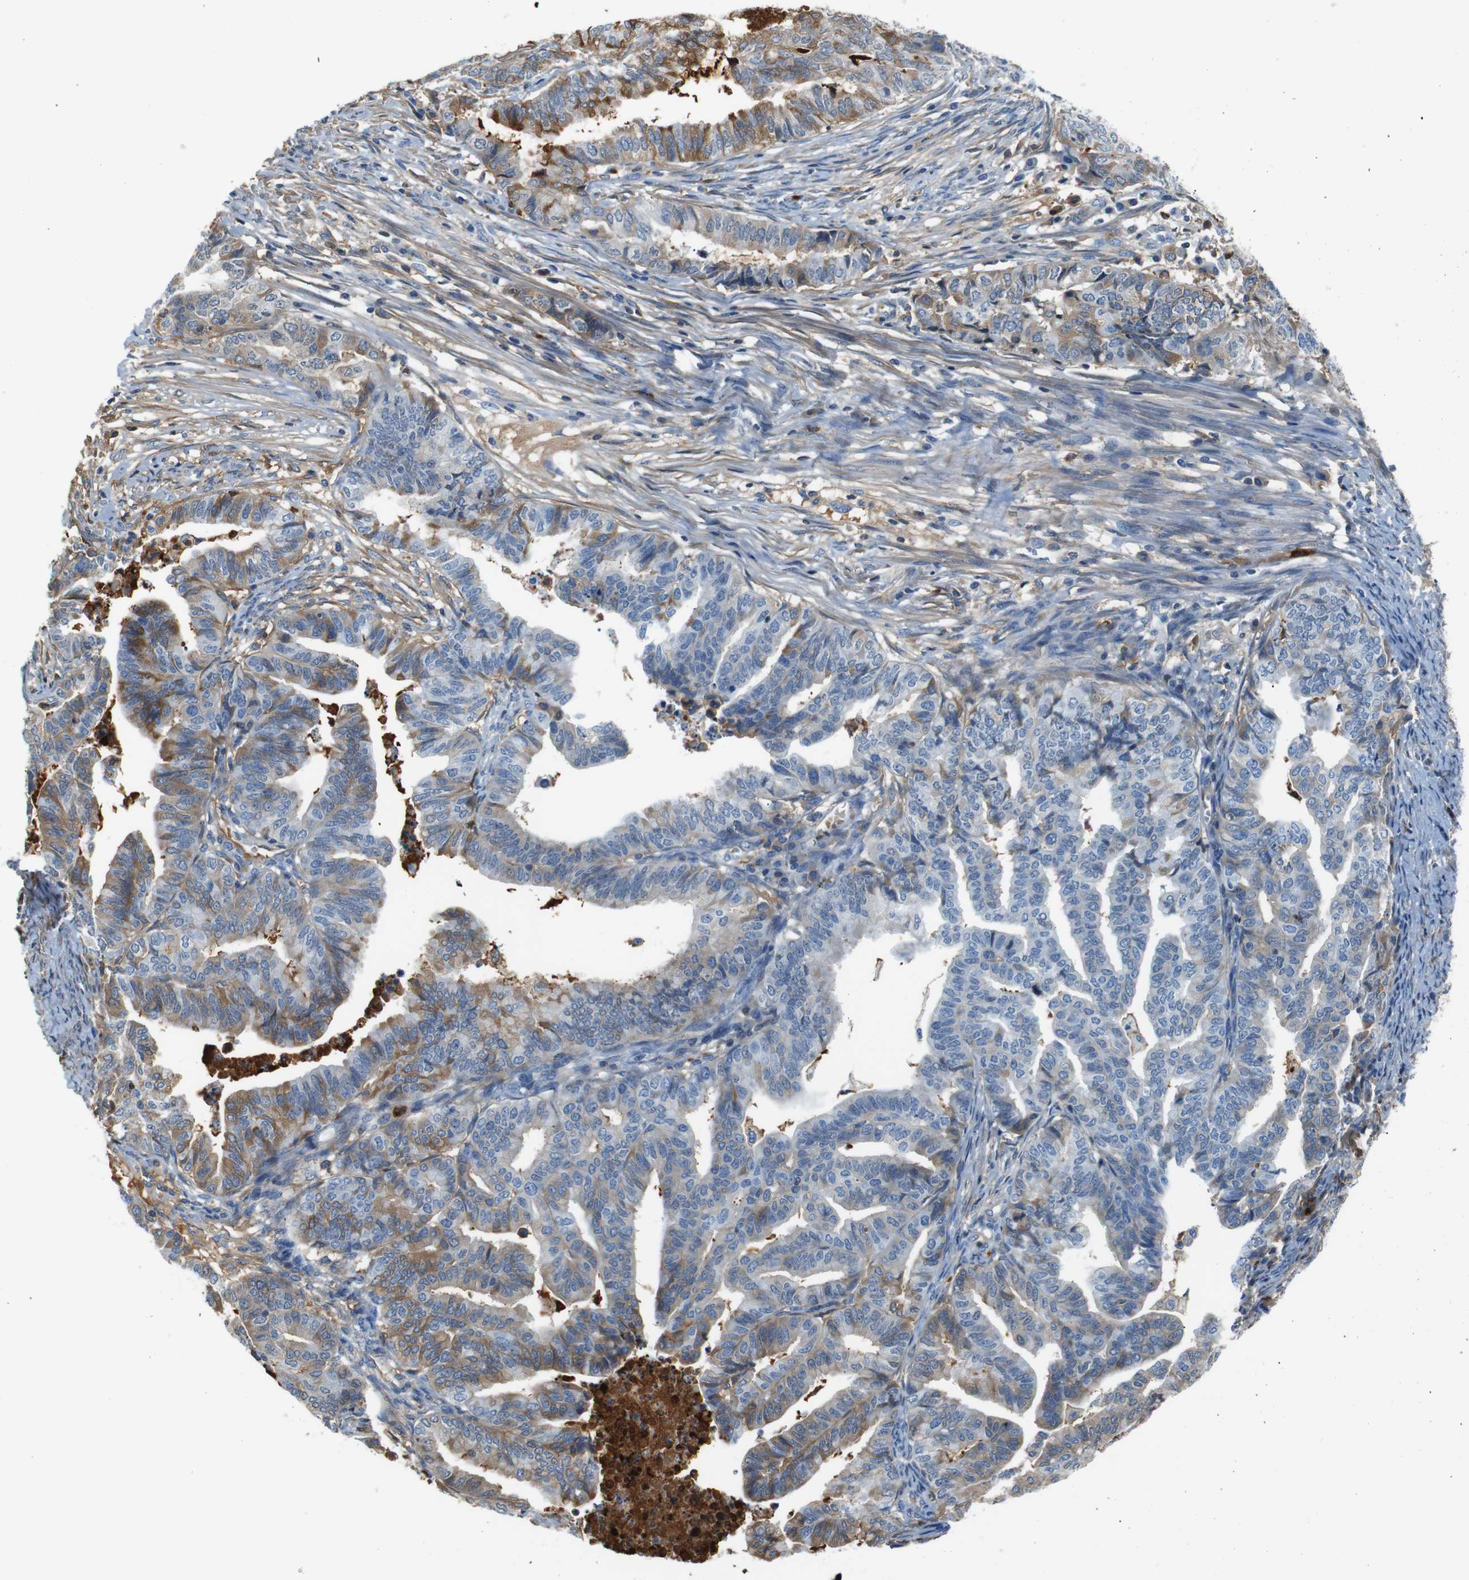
{"staining": {"intensity": "moderate", "quantity": "25%-75%", "location": "cytoplasmic/membranous"}, "tissue": "endometrial cancer", "cell_type": "Tumor cells", "image_type": "cancer", "snomed": [{"axis": "morphology", "description": "Adenocarcinoma, NOS"}, {"axis": "topography", "description": "Endometrium"}], "caption": "A photomicrograph of human adenocarcinoma (endometrial) stained for a protein displays moderate cytoplasmic/membranous brown staining in tumor cells. The staining was performed using DAB to visualize the protein expression in brown, while the nuclei were stained in blue with hematoxylin (Magnification: 20x).", "gene": "SERPINA1", "patient": {"sex": "female", "age": 79}}